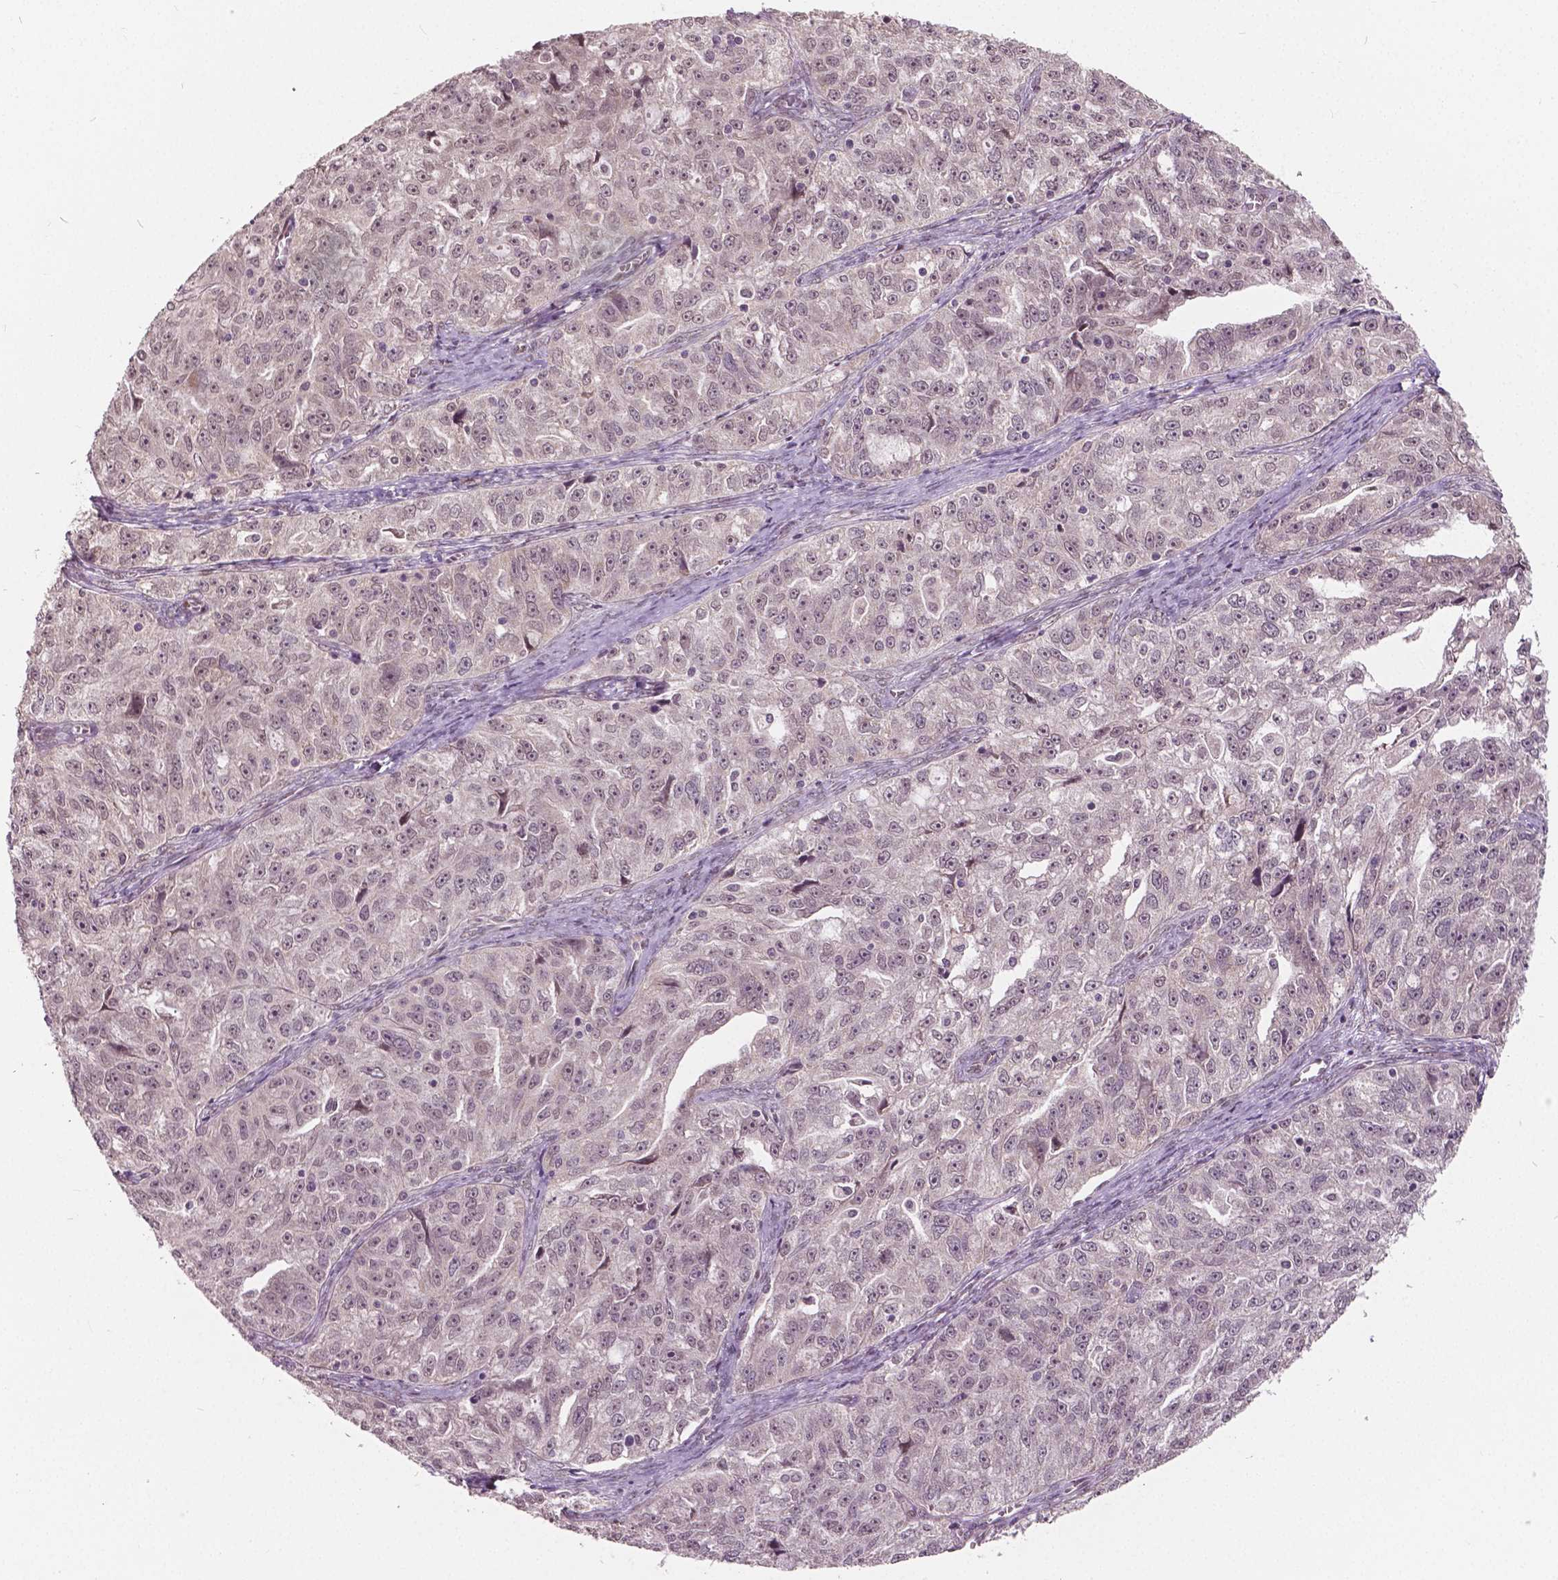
{"staining": {"intensity": "negative", "quantity": "none", "location": "none"}, "tissue": "ovarian cancer", "cell_type": "Tumor cells", "image_type": "cancer", "snomed": [{"axis": "morphology", "description": "Cystadenocarcinoma, serous, NOS"}, {"axis": "topography", "description": "Ovary"}], "caption": "A micrograph of ovarian serous cystadenocarcinoma stained for a protein shows no brown staining in tumor cells.", "gene": "HMBOX1", "patient": {"sex": "female", "age": 51}}